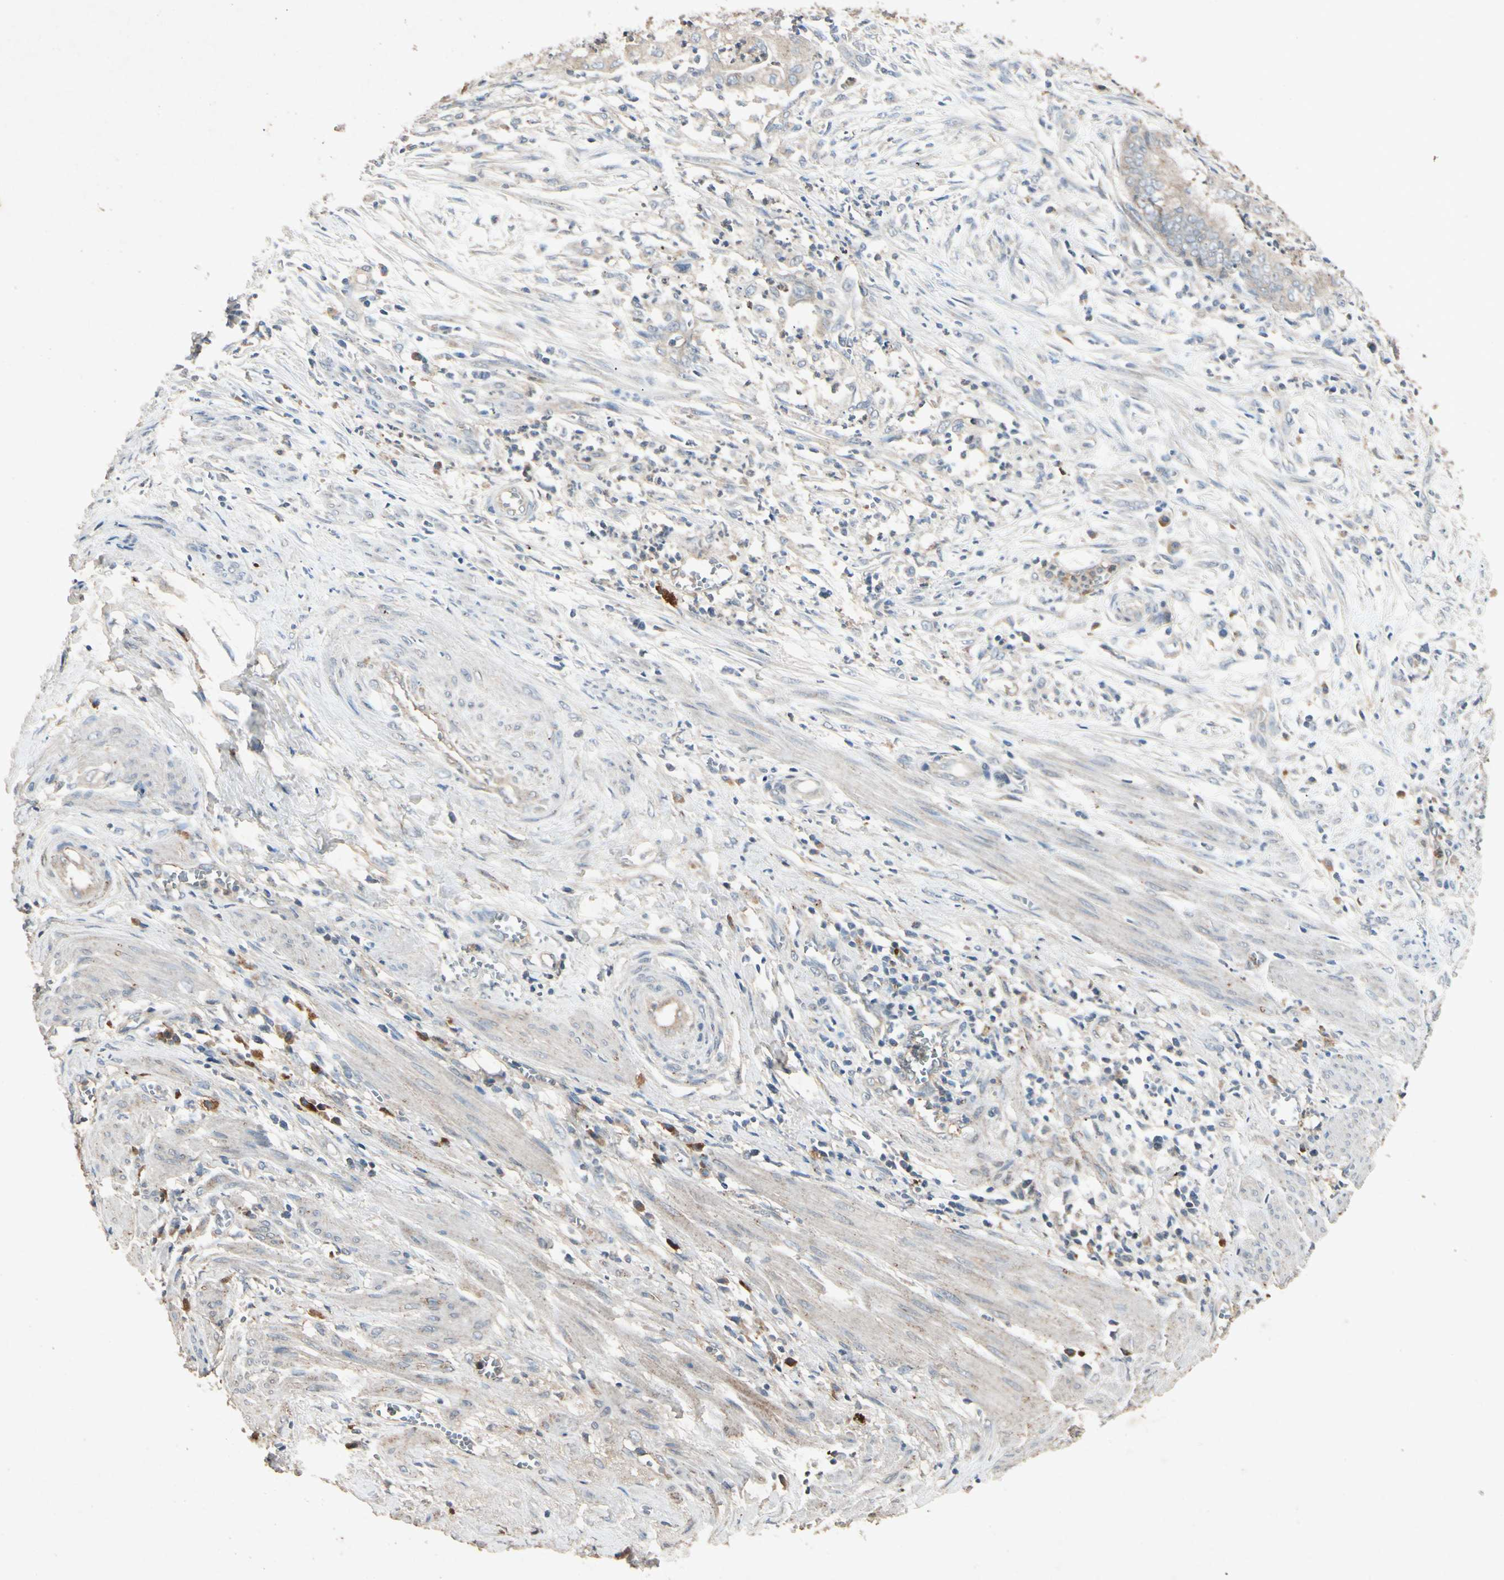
{"staining": {"intensity": "weak", "quantity": ">75%", "location": "cytoplasmic/membranous"}, "tissue": "endometrial cancer", "cell_type": "Tumor cells", "image_type": "cancer", "snomed": [{"axis": "morphology", "description": "Necrosis, NOS"}, {"axis": "morphology", "description": "Adenocarcinoma, NOS"}, {"axis": "topography", "description": "Endometrium"}], "caption": "Immunohistochemical staining of human adenocarcinoma (endometrial) shows low levels of weak cytoplasmic/membranous positivity in about >75% of tumor cells.", "gene": "GPLD1", "patient": {"sex": "female", "age": 79}}